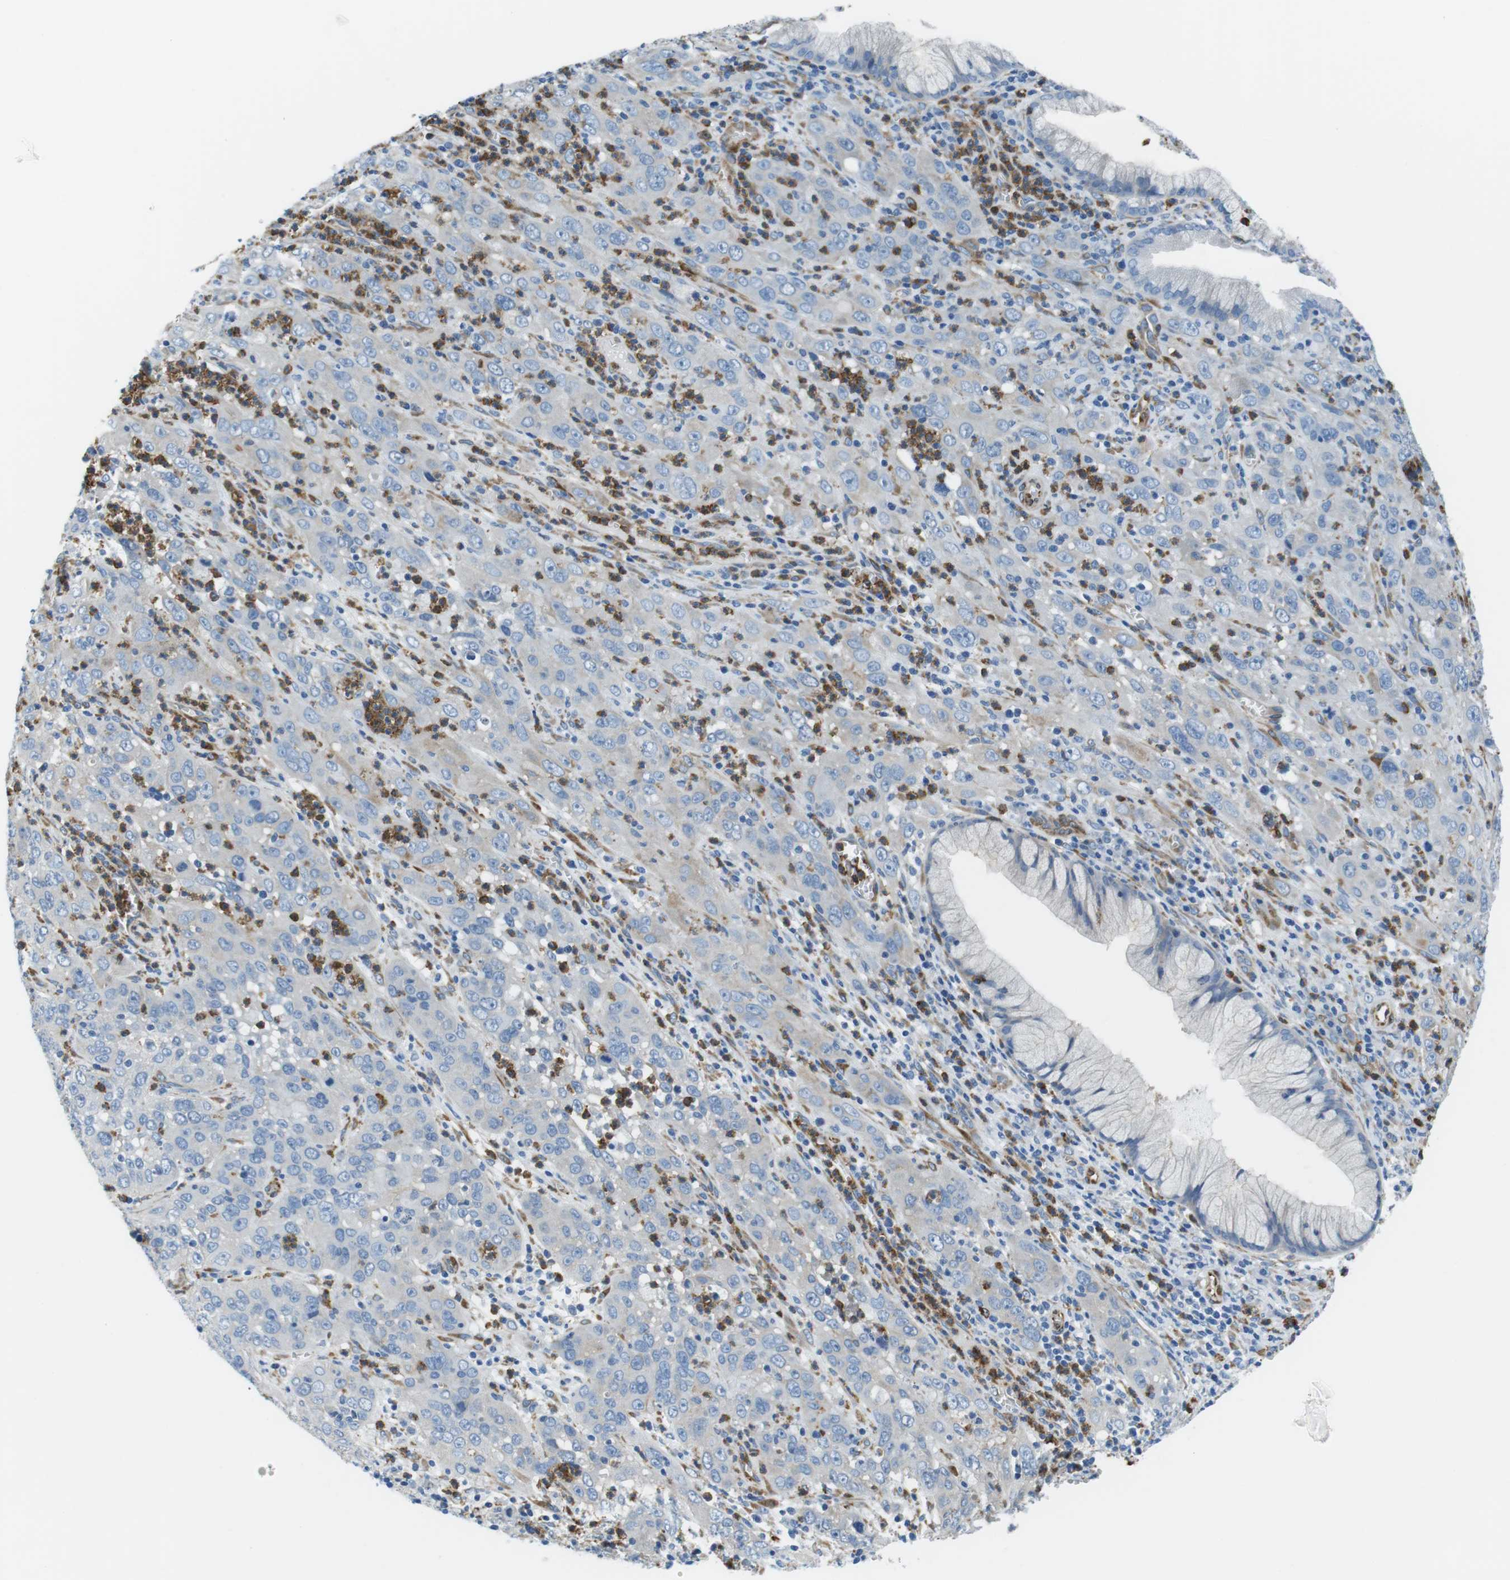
{"staining": {"intensity": "weak", "quantity": "<25%", "location": "cytoplasmic/membranous"}, "tissue": "cervical cancer", "cell_type": "Tumor cells", "image_type": "cancer", "snomed": [{"axis": "morphology", "description": "Squamous cell carcinoma, NOS"}, {"axis": "topography", "description": "Cervix"}], "caption": "An image of human squamous cell carcinoma (cervical) is negative for staining in tumor cells. The staining is performed using DAB brown chromogen with nuclei counter-stained in using hematoxylin.", "gene": "EMP2", "patient": {"sex": "female", "age": 32}}